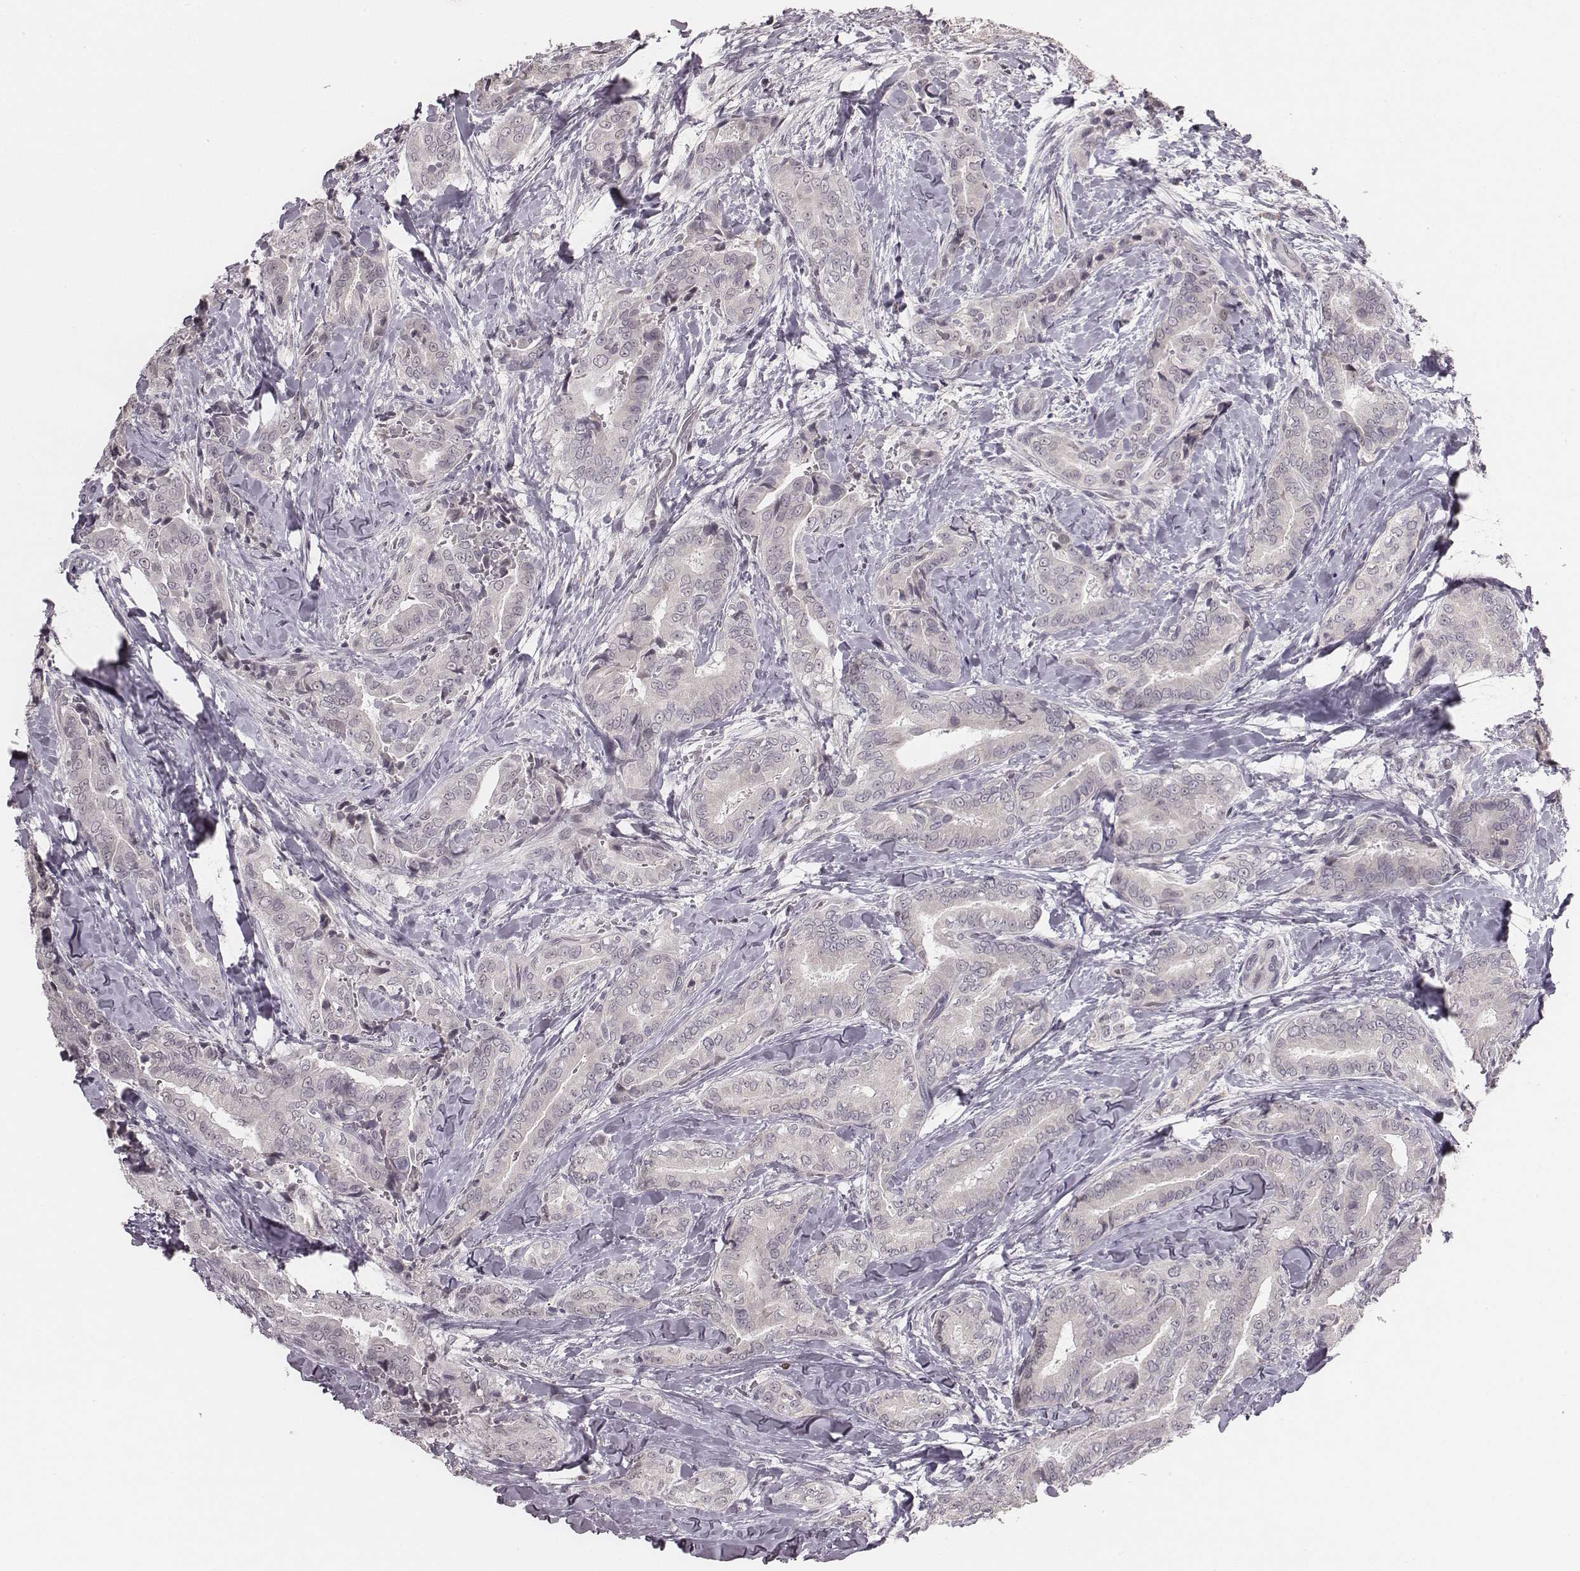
{"staining": {"intensity": "negative", "quantity": "none", "location": "none"}, "tissue": "thyroid cancer", "cell_type": "Tumor cells", "image_type": "cancer", "snomed": [{"axis": "morphology", "description": "Papillary adenocarcinoma, NOS"}, {"axis": "topography", "description": "Thyroid gland"}], "caption": "This is an immunohistochemistry (IHC) image of human thyroid cancer. There is no expression in tumor cells.", "gene": "RPGRIP1", "patient": {"sex": "male", "age": 61}}